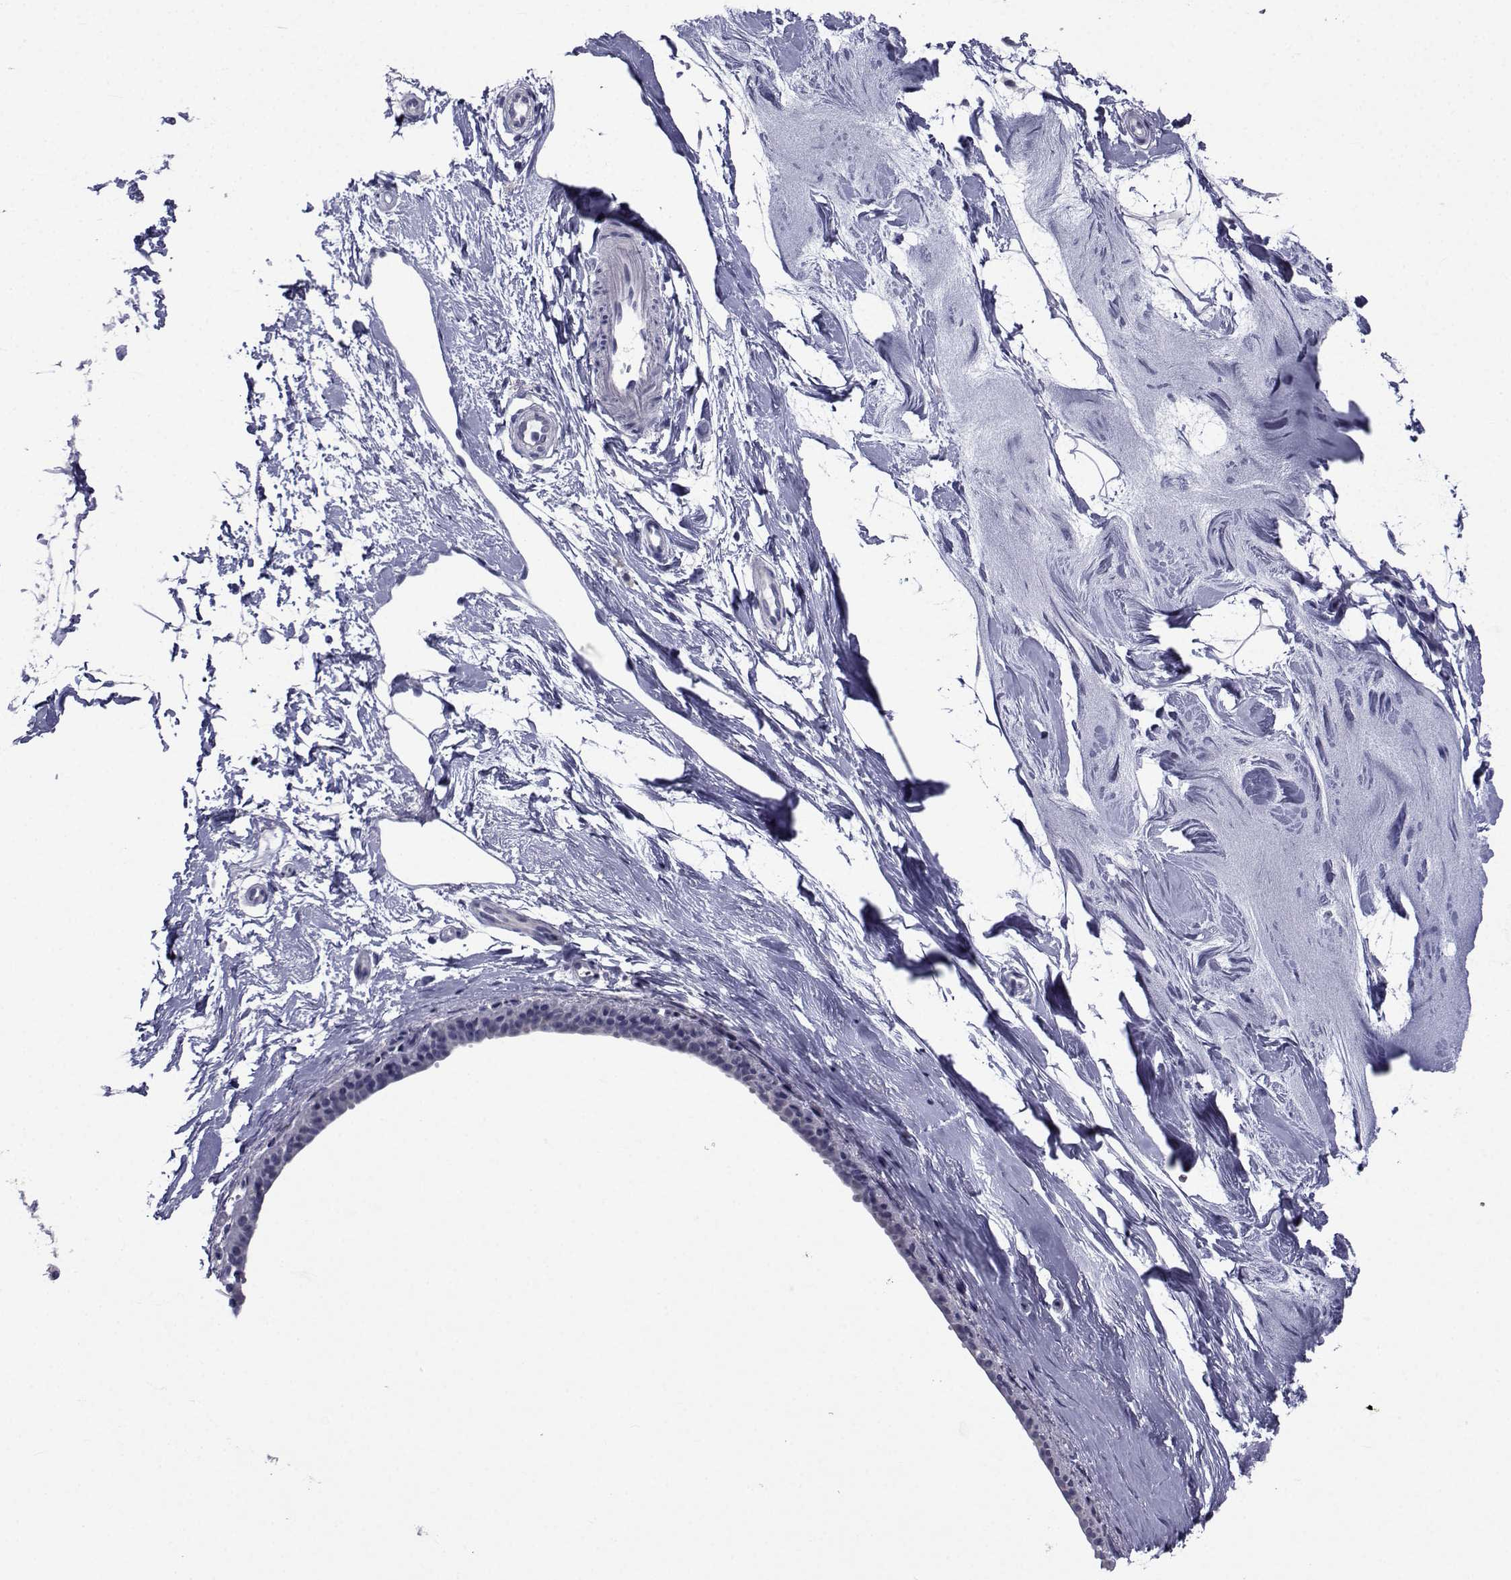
{"staining": {"intensity": "negative", "quantity": "none", "location": "none"}, "tissue": "breast", "cell_type": "Adipocytes", "image_type": "normal", "snomed": [{"axis": "morphology", "description": "Normal tissue, NOS"}, {"axis": "topography", "description": "Breast"}], "caption": "Breast stained for a protein using immunohistochemistry reveals no expression adipocytes.", "gene": "CHRNA1", "patient": {"sex": "female", "age": 49}}